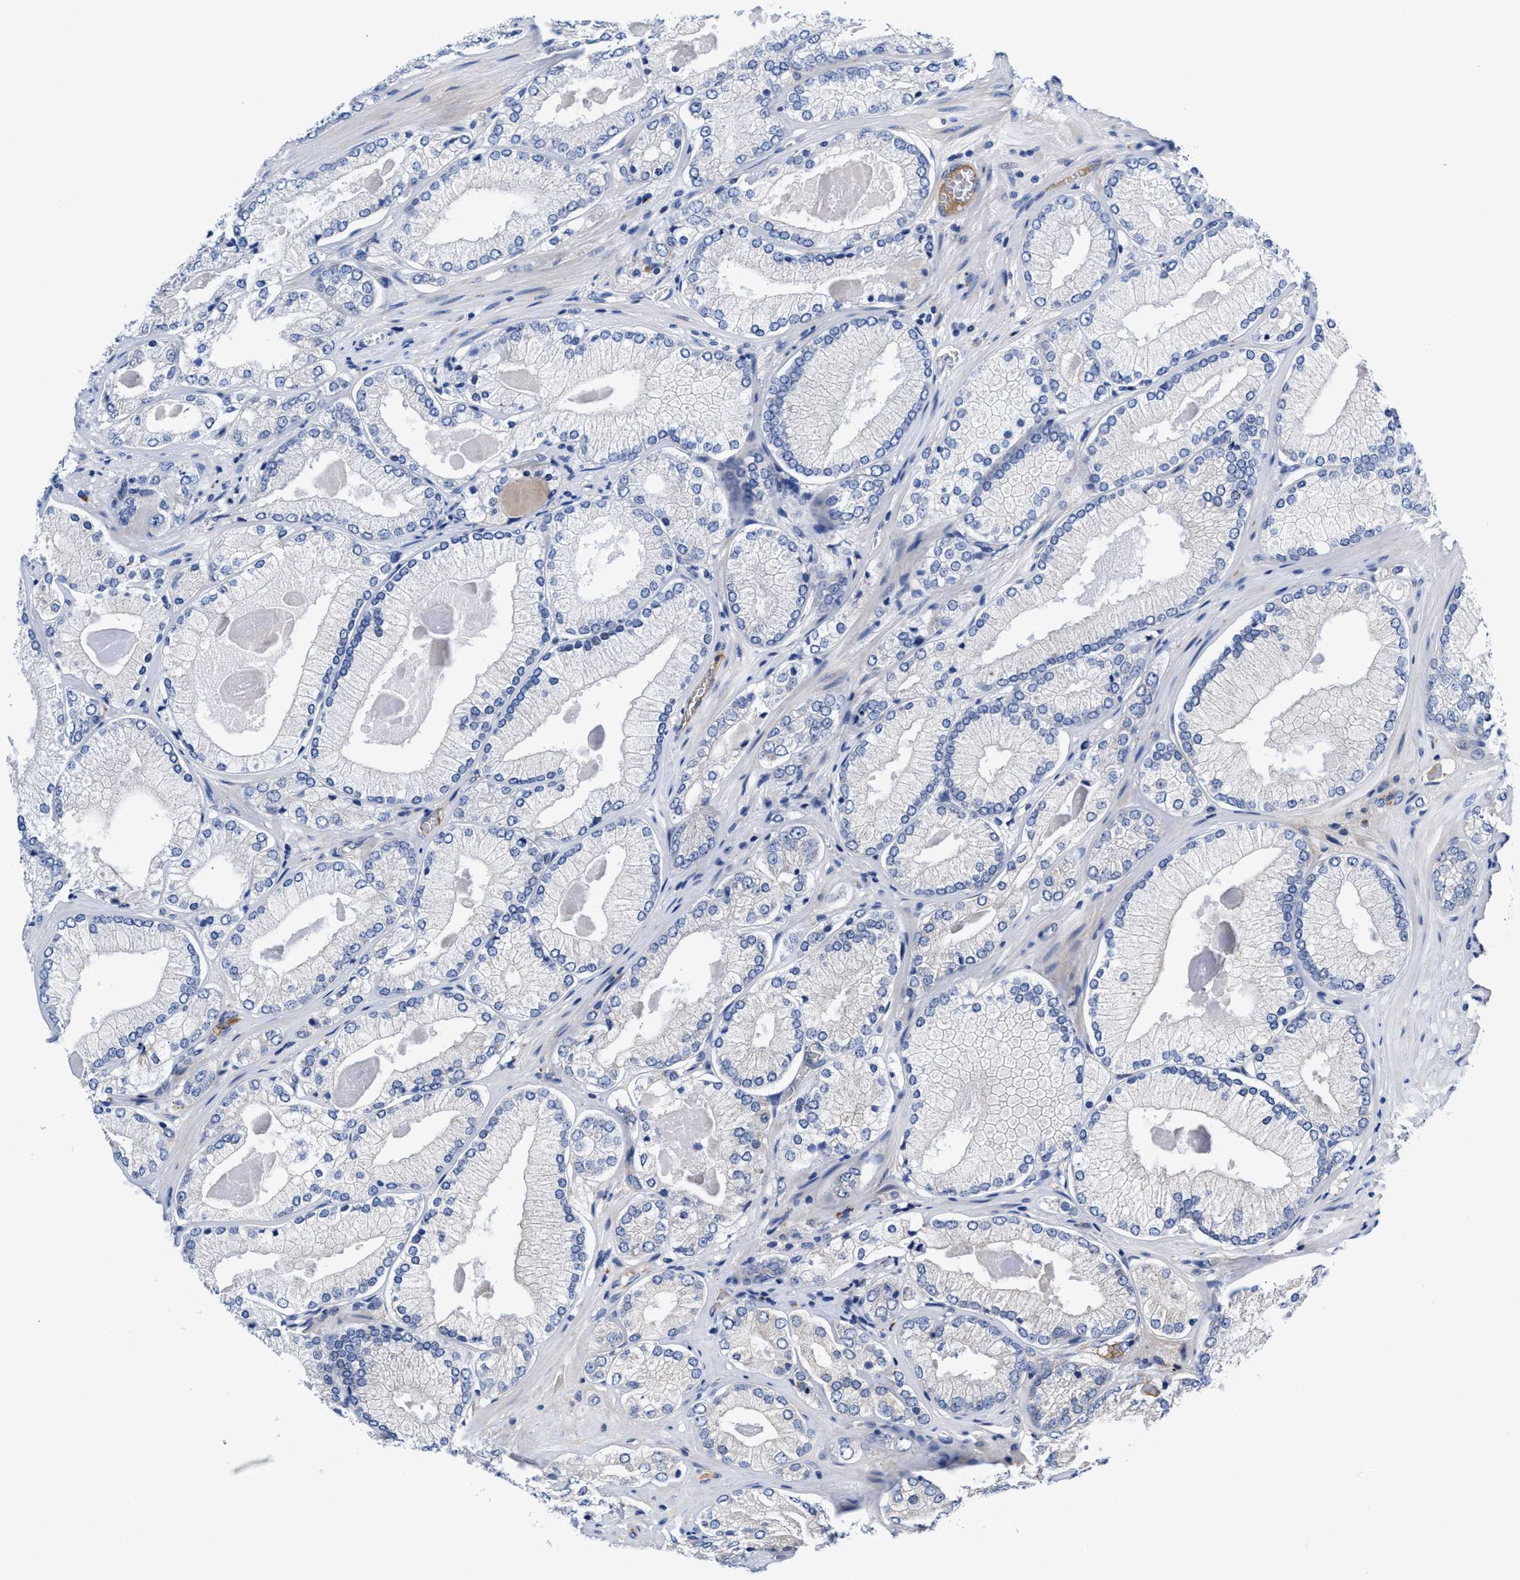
{"staining": {"intensity": "negative", "quantity": "none", "location": "none"}, "tissue": "prostate cancer", "cell_type": "Tumor cells", "image_type": "cancer", "snomed": [{"axis": "morphology", "description": "Adenocarcinoma, Low grade"}, {"axis": "topography", "description": "Prostate"}], "caption": "This is an IHC photomicrograph of human prostate cancer. There is no staining in tumor cells.", "gene": "DHRS13", "patient": {"sex": "male", "age": 65}}